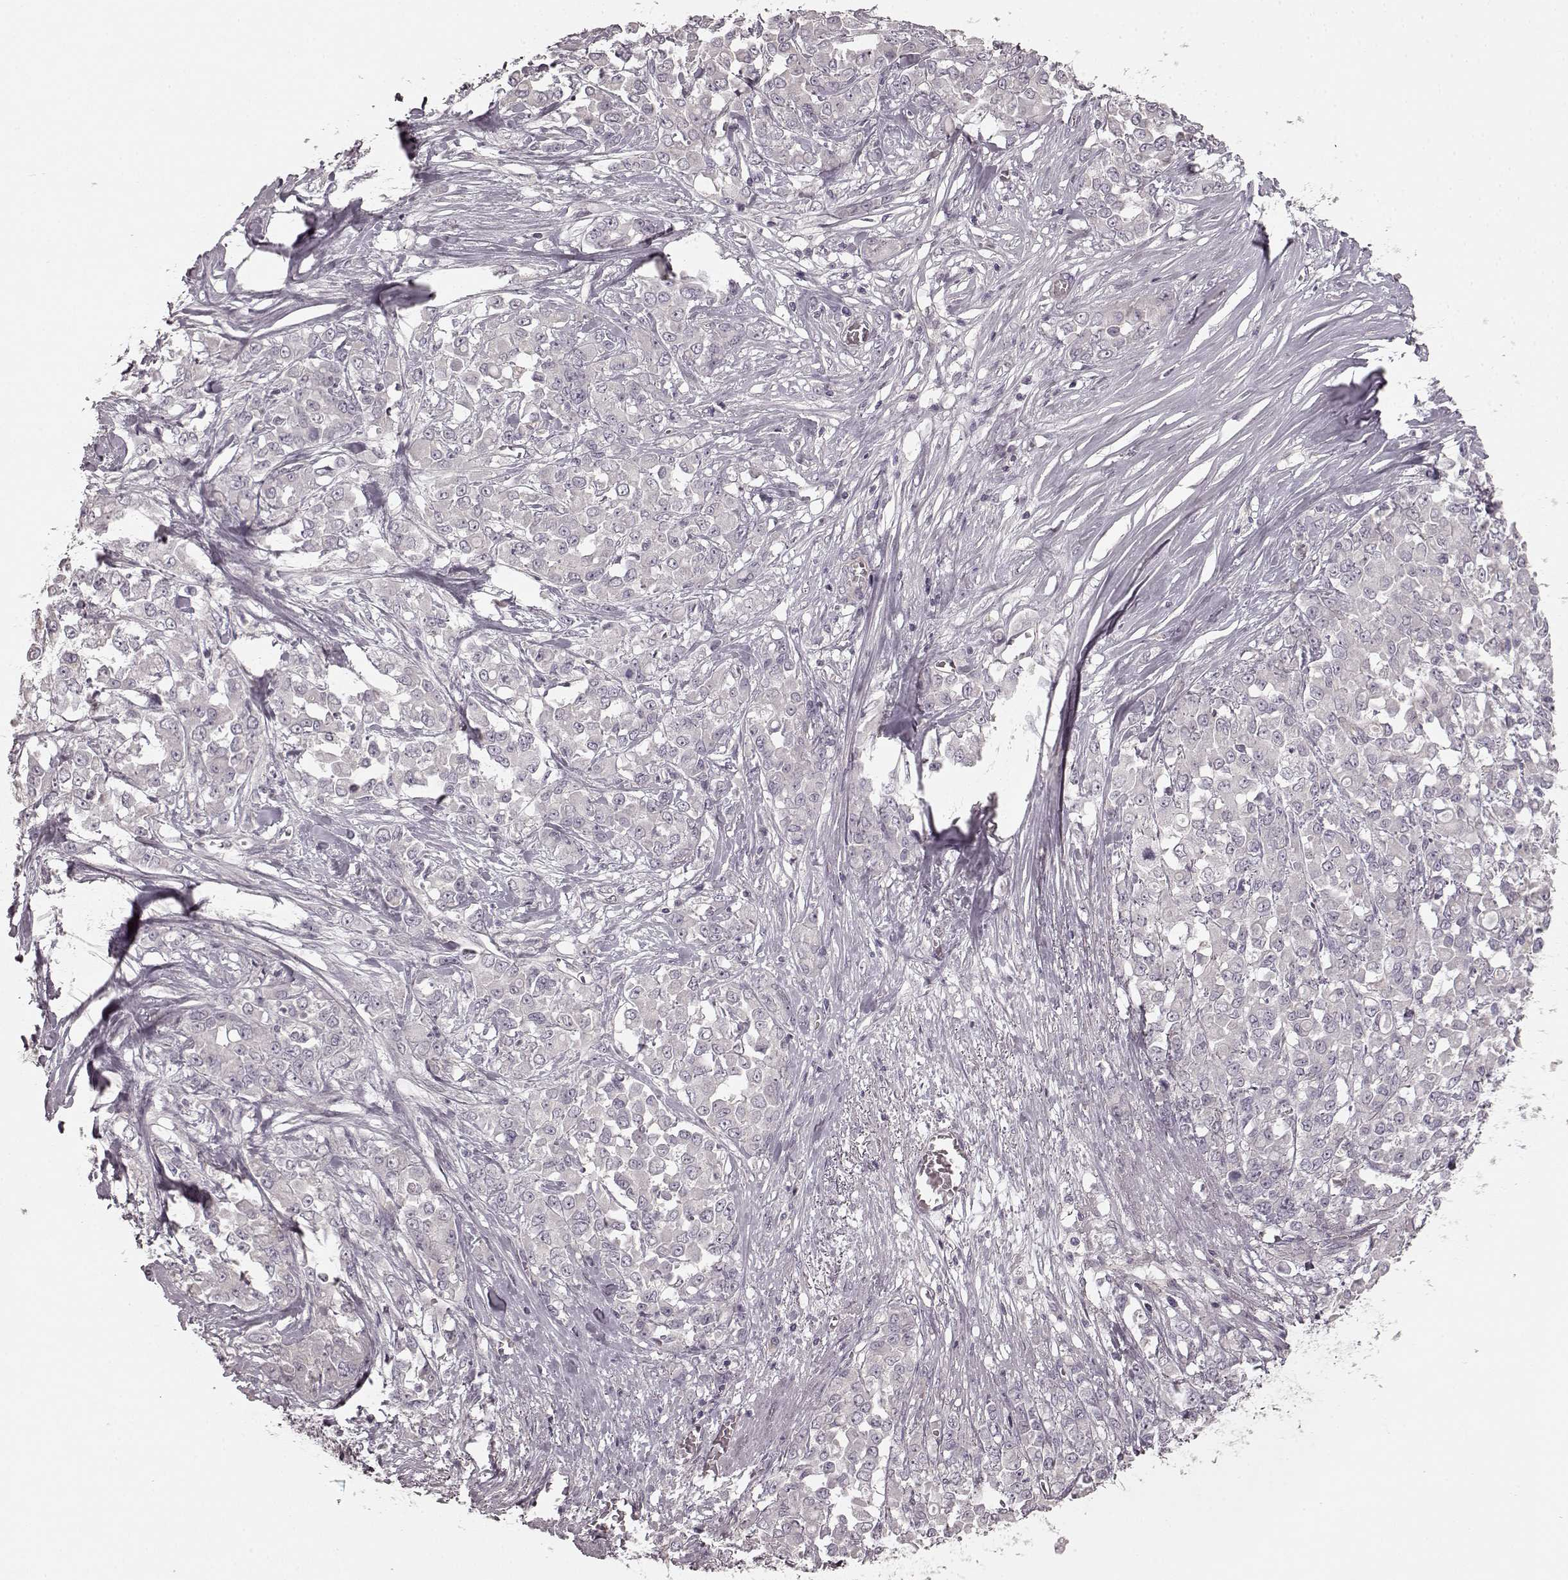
{"staining": {"intensity": "negative", "quantity": "none", "location": "none"}, "tissue": "stomach cancer", "cell_type": "Tumor cells", "image_type": "cancer", "snomed": [{"axis": "morphology", "description": "Adenocarcinoma, NOS"}, {"axis": "topography", "description": "Stomach"}], "caption": "High power microscopy photomicrograph of an immunohistochemistry (IHC) photomicrograph of stomach cancer, revealing no significant expression in tumor cells.", "gene": "PRKCE", "patient": {"sex": "female", "age": 76}}